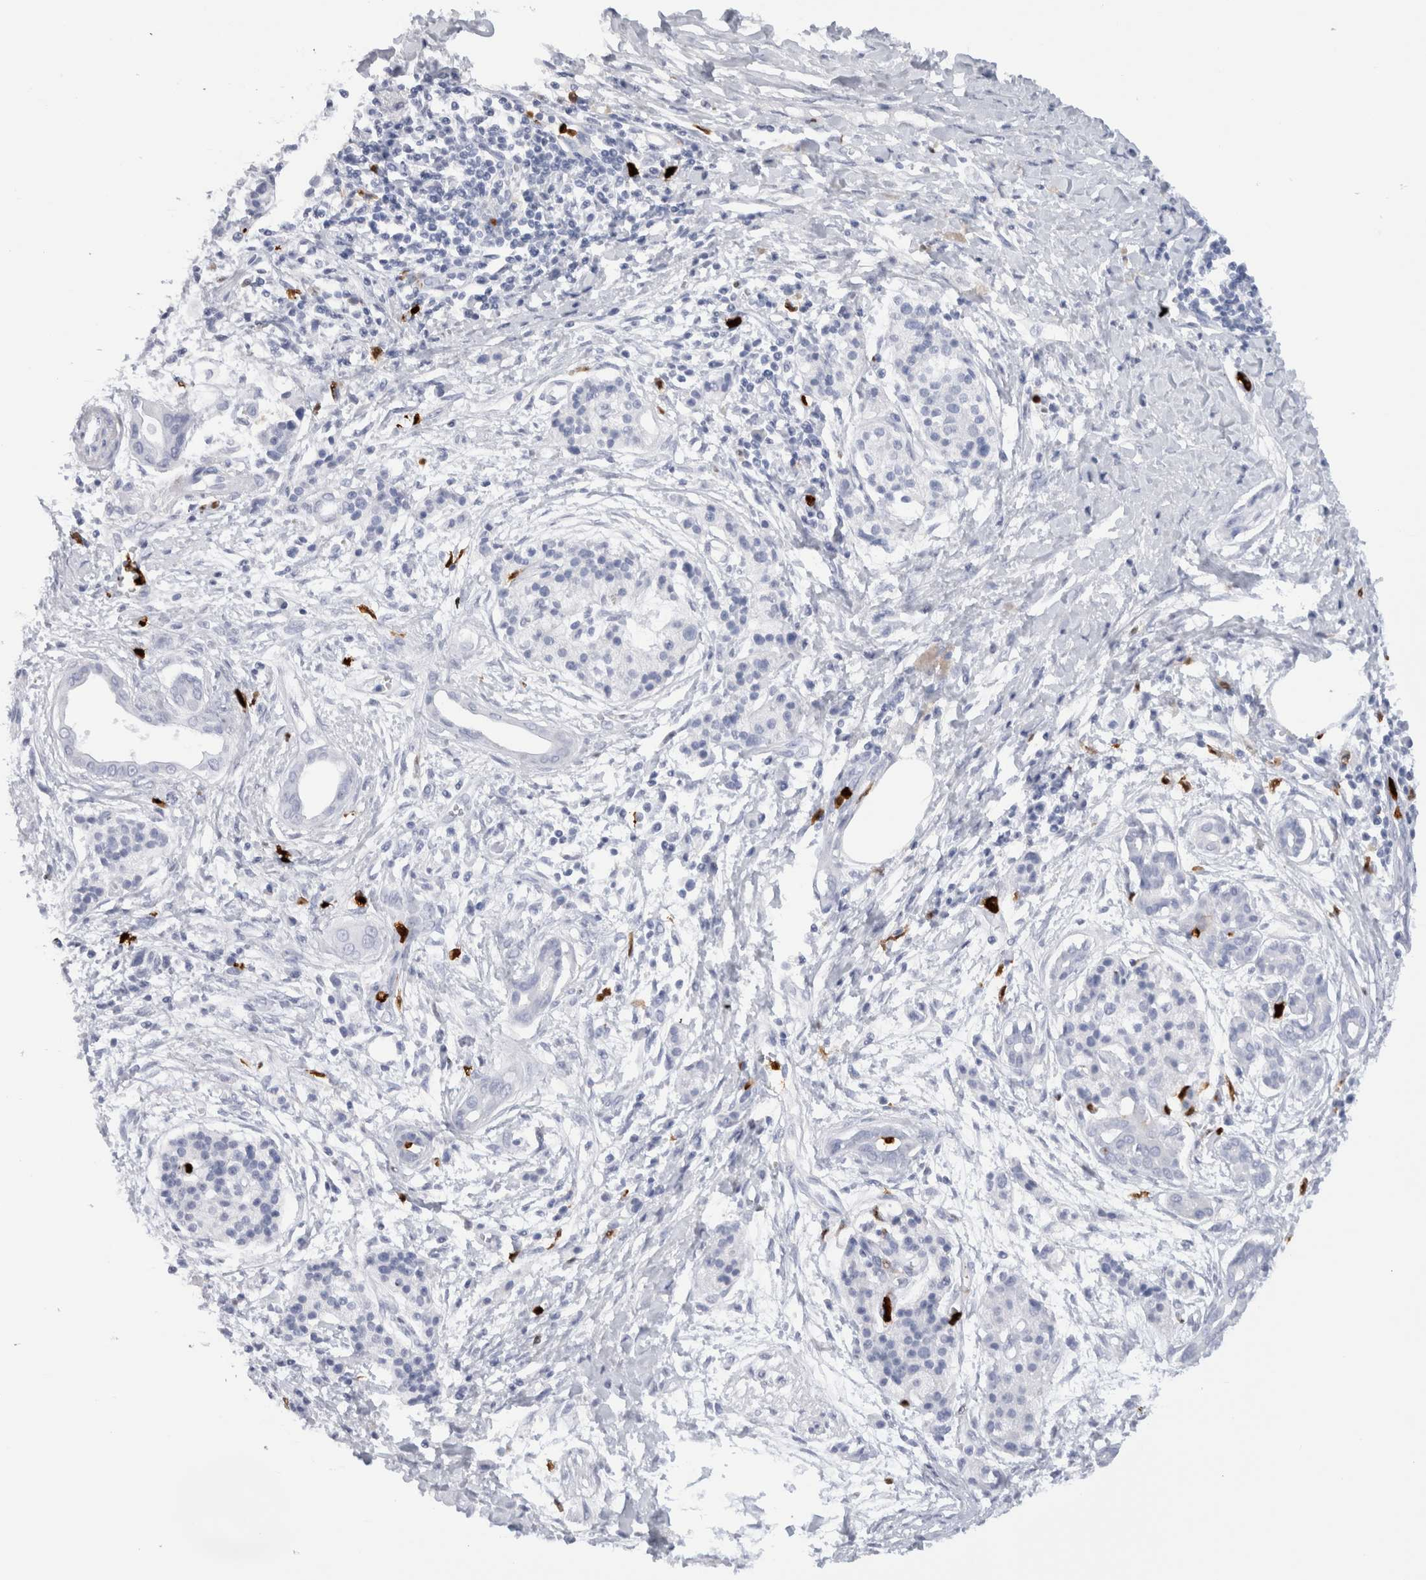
{"staining": {"intensity": "negative", "quantity": "none", "location": "none"}, "tissue": "pancreatic cancer", "cell_type": "Tumor cells", "image_type": "cancer", "snomed": [{"axis": "morphology", "description": "Adenocarcinoma, NOS"}, {"axis": "topography", "description": "Pancreas"}], "caption": "Pancreatic cancer (adenocarcinoma) was stained to show a protein in brown. There is no significant expression in tumor cells.", "gene": "S100A8", "patient": {"sex": "male", "age": 59}}